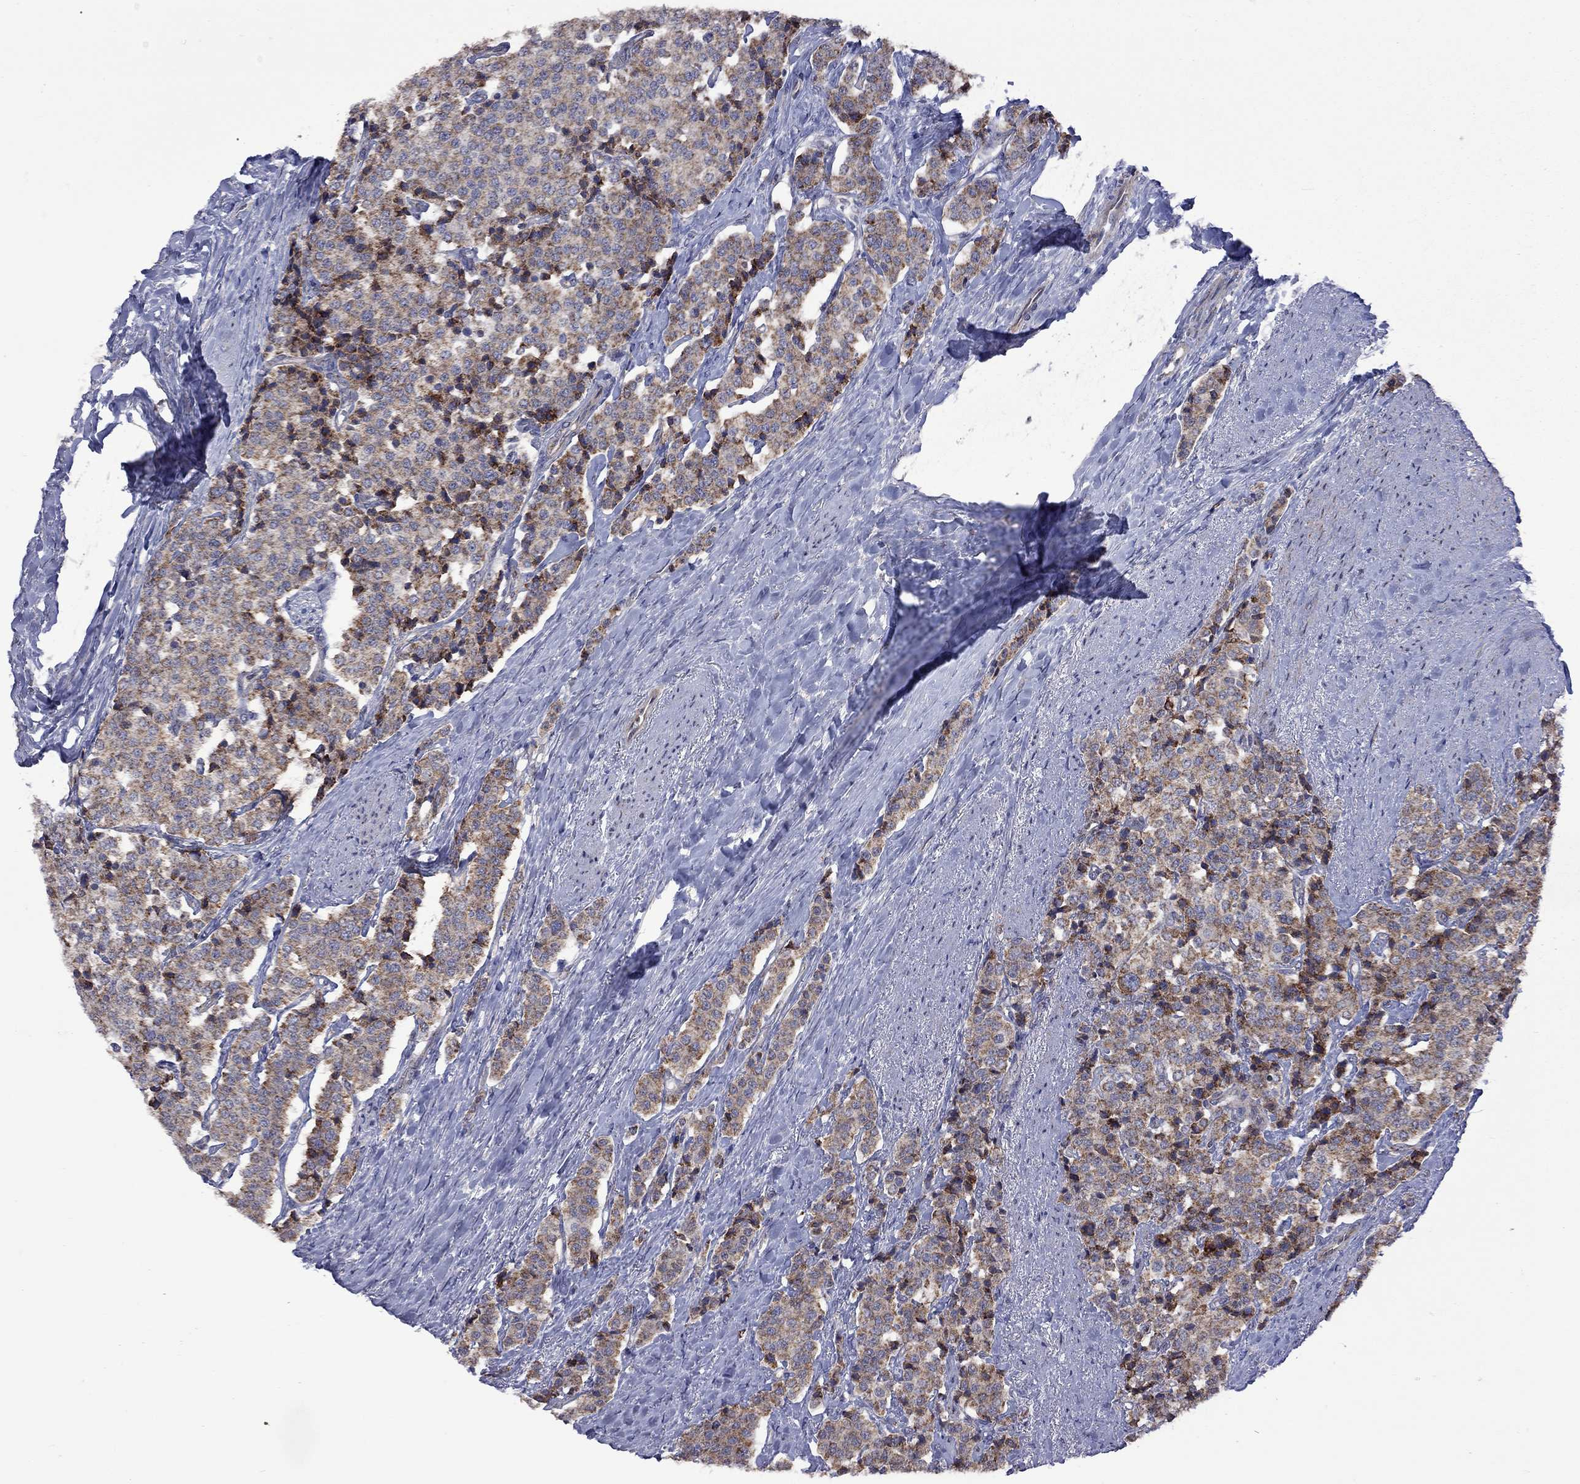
{"staining": {"intensity": "strong", "quantity": ">75%", "location": "cytoplasmic/membranous"}, "tissue": "carcinoid", "cell_type": "Tumor cells", "image_type": "cancer", "snomed": [{"axis": "morphology", "description": "Carcinoid, malignant, NOS"}, {"axis": "topography", "description": "Small intestine"}], "caption": "Immunohistochemistry (IHC) histopathology image of human malignant carcinoid stained for a protein (brown), which displays high levels of strong cytoplasmic/membranous expression in about >75% of tumor cells.", "gene": "NDUFB1", "patient": {"sex": "female", "age": 58}}